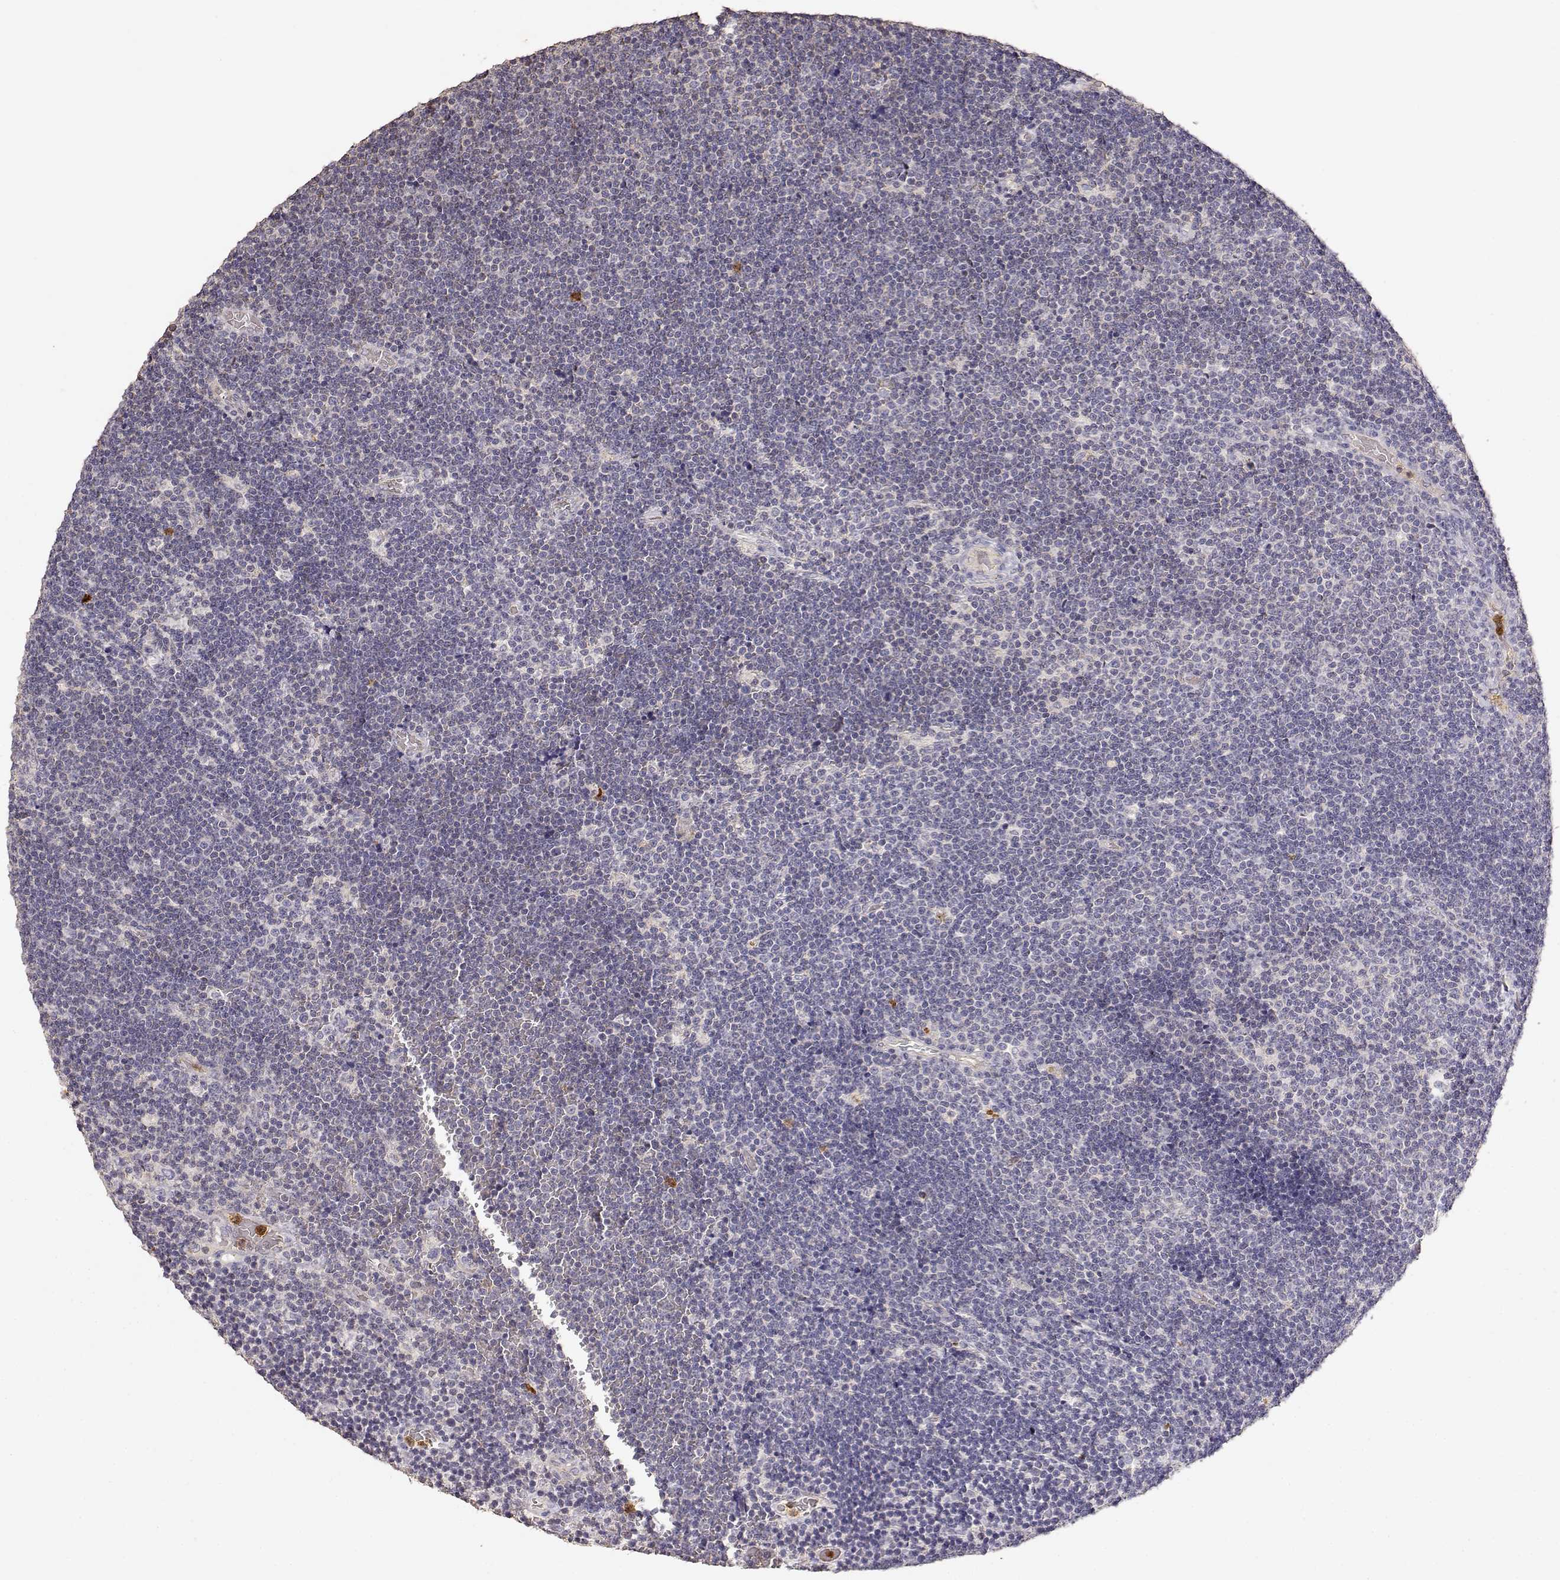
{"staining": {"intensity": "negative", "quantity": "none", "location": "none"}, "tissue": "lymphoma", "cell_type": "Tumor cells", "image_type": "cancer", "snomed": [{"axis": "morphology", "description": "Malignant lymphoma, non-Hodgkin's type, Low grade"}, {"axis": "topography", "description": "Brain"}], "caption": "Tumor cells show no significant expression in lymphoma.", "gene": "TNFRSF10C", "patient": {"sex": "female", "age": 66}}